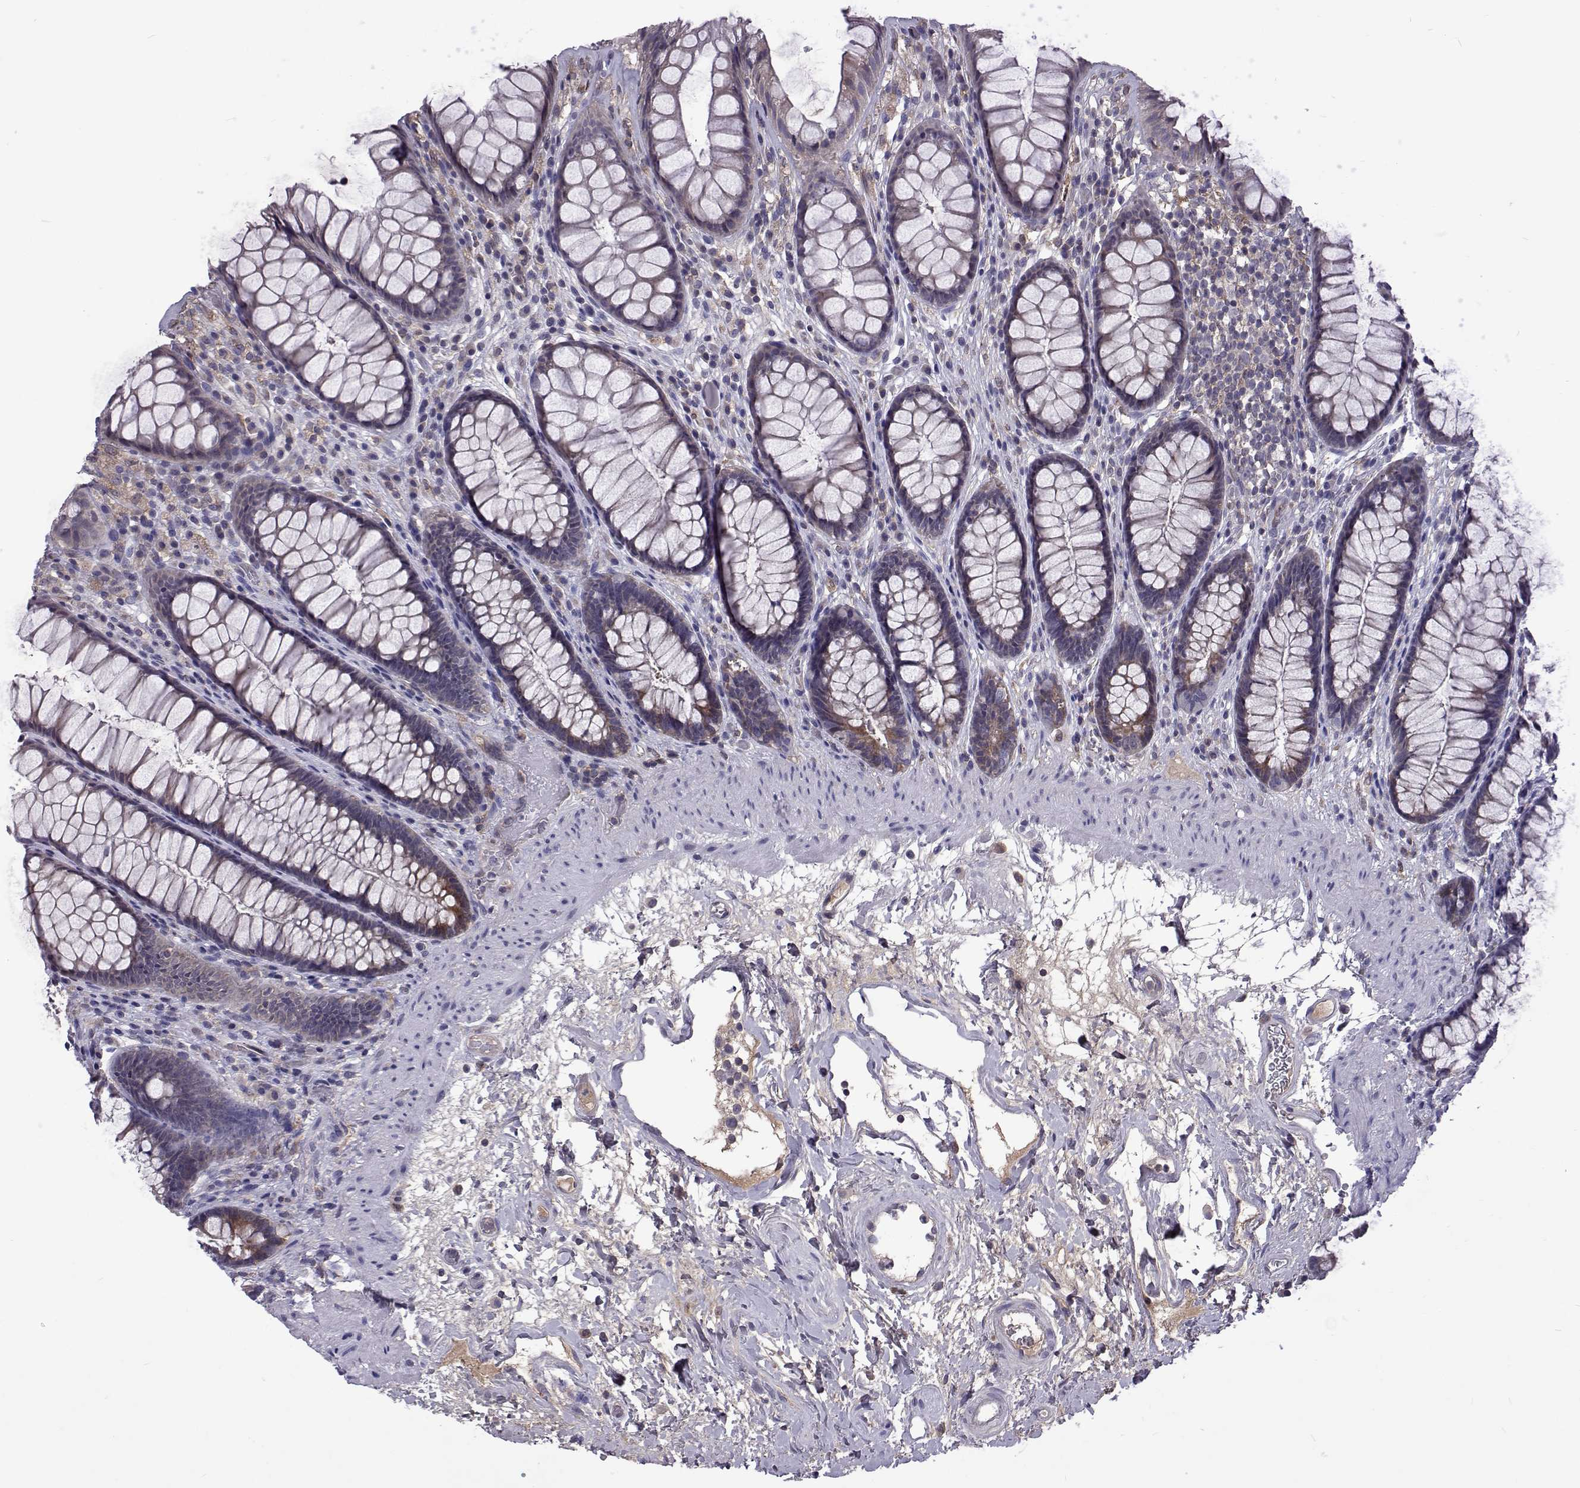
{"staining": {"intensity": "weak", "quantity": "<25%", "location": "cytoplasmic/membranous"}, "tissue": "rectum", "cell_type": "Glandular cells", "image_type": "normal", "snomed": [{"axis": "morphology", "description": "Normal tissue, NOS"}, {"axis": "topography", "description": "Rectum"}], "caption": "This micrograph is of normal rectum stained with immunohistochemistry to label a protein in brown with the nuclei are counter-stained blue. There is no staining in glandular cells.", "gene": "TCF15", "patient": {"sex": "male", "age": 72}}